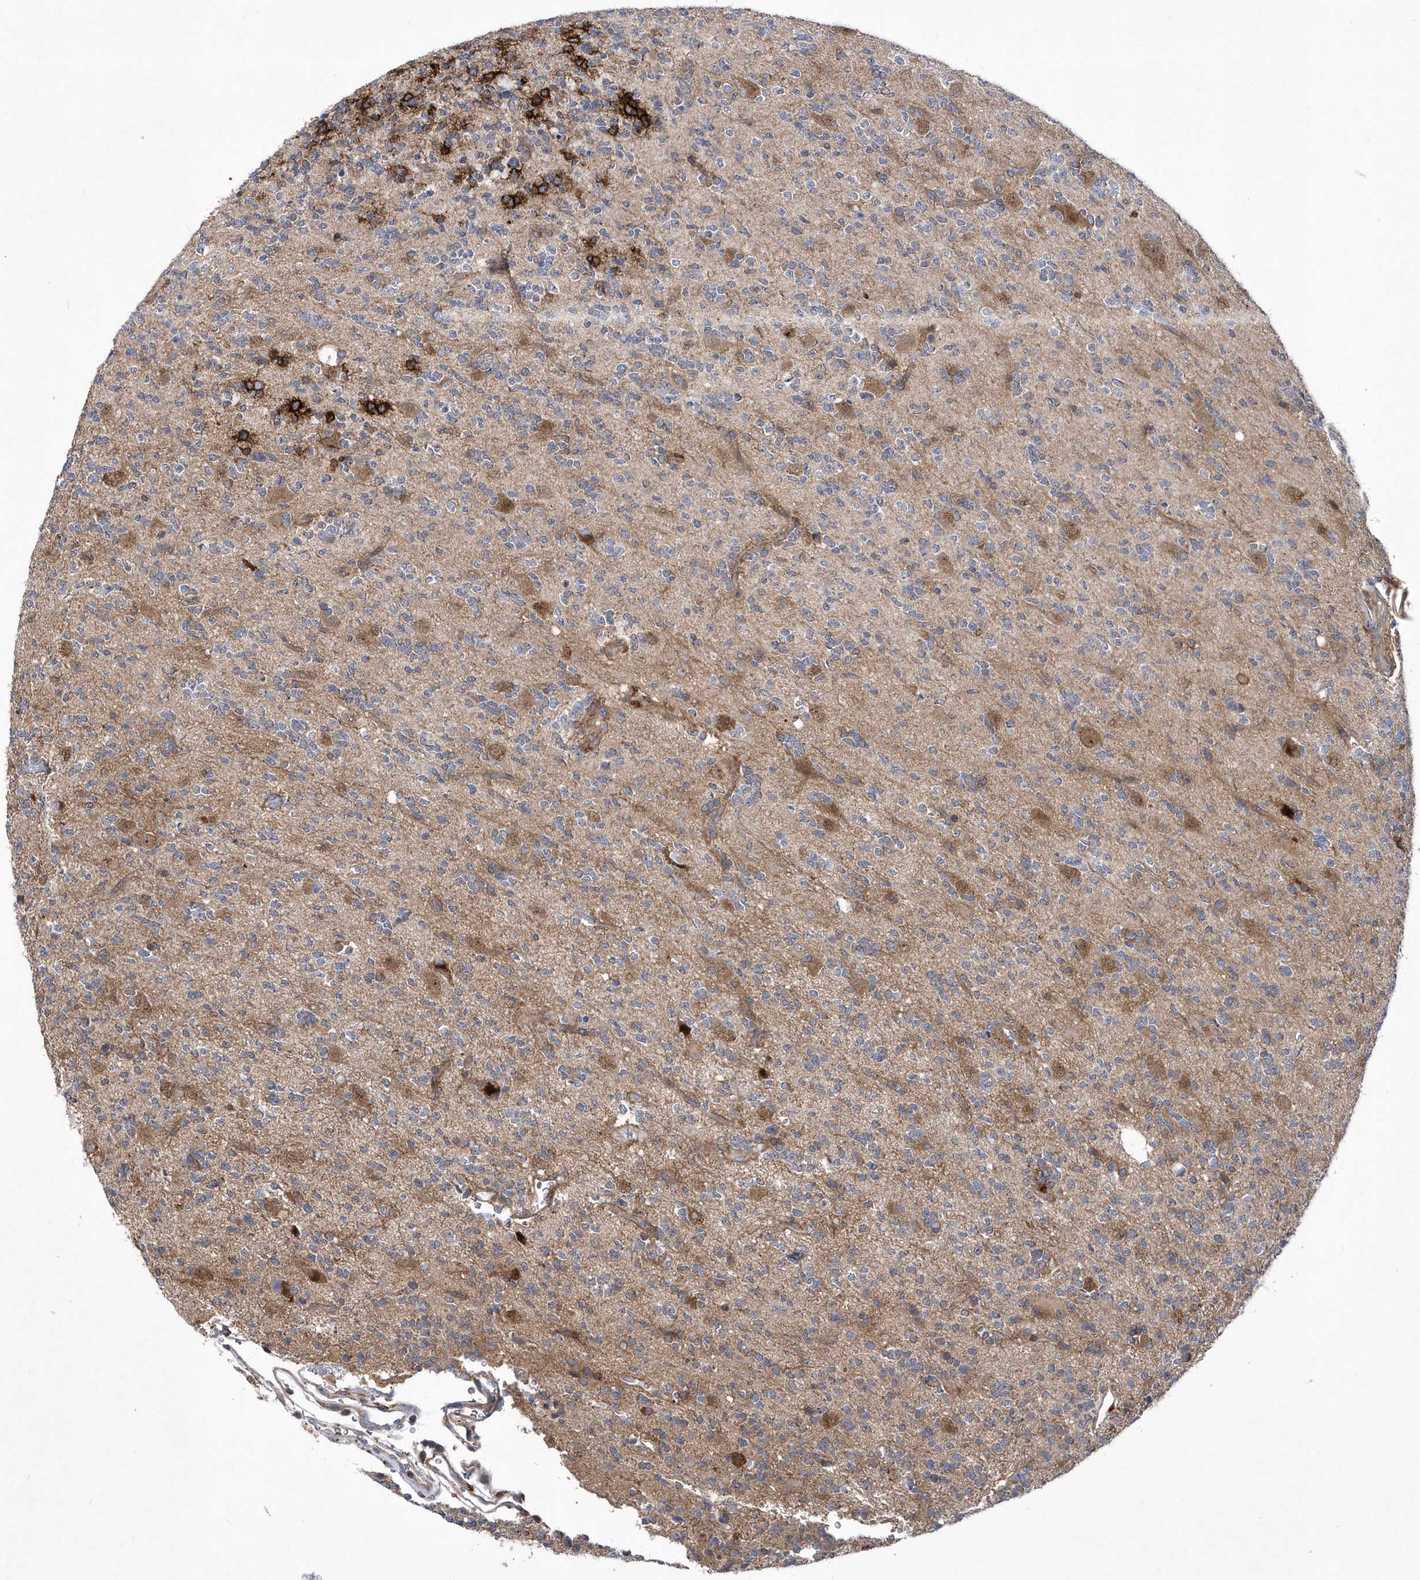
{"staining": {"intensity": "moderate", "quantity": "<25%", "location": "cytoplasmic/membranous"}, "tissue": "glioma", "cell_type": "Tumor cells", "image_type": "cancer", "snomed": [{"axis": "morphology", "description": "Glioma, malignant, High grade"}, {"axis": "topography", "description": "Brain"}], "caption": "Protein staining by immunohistochemistry (IHC) shows moderate cytoplasmic/membranous expression in about <25% of tumor cells in malignant glioma (high-grade).", "gene": "LONRF2", "patient": {"sex": "female", "age": 62}}